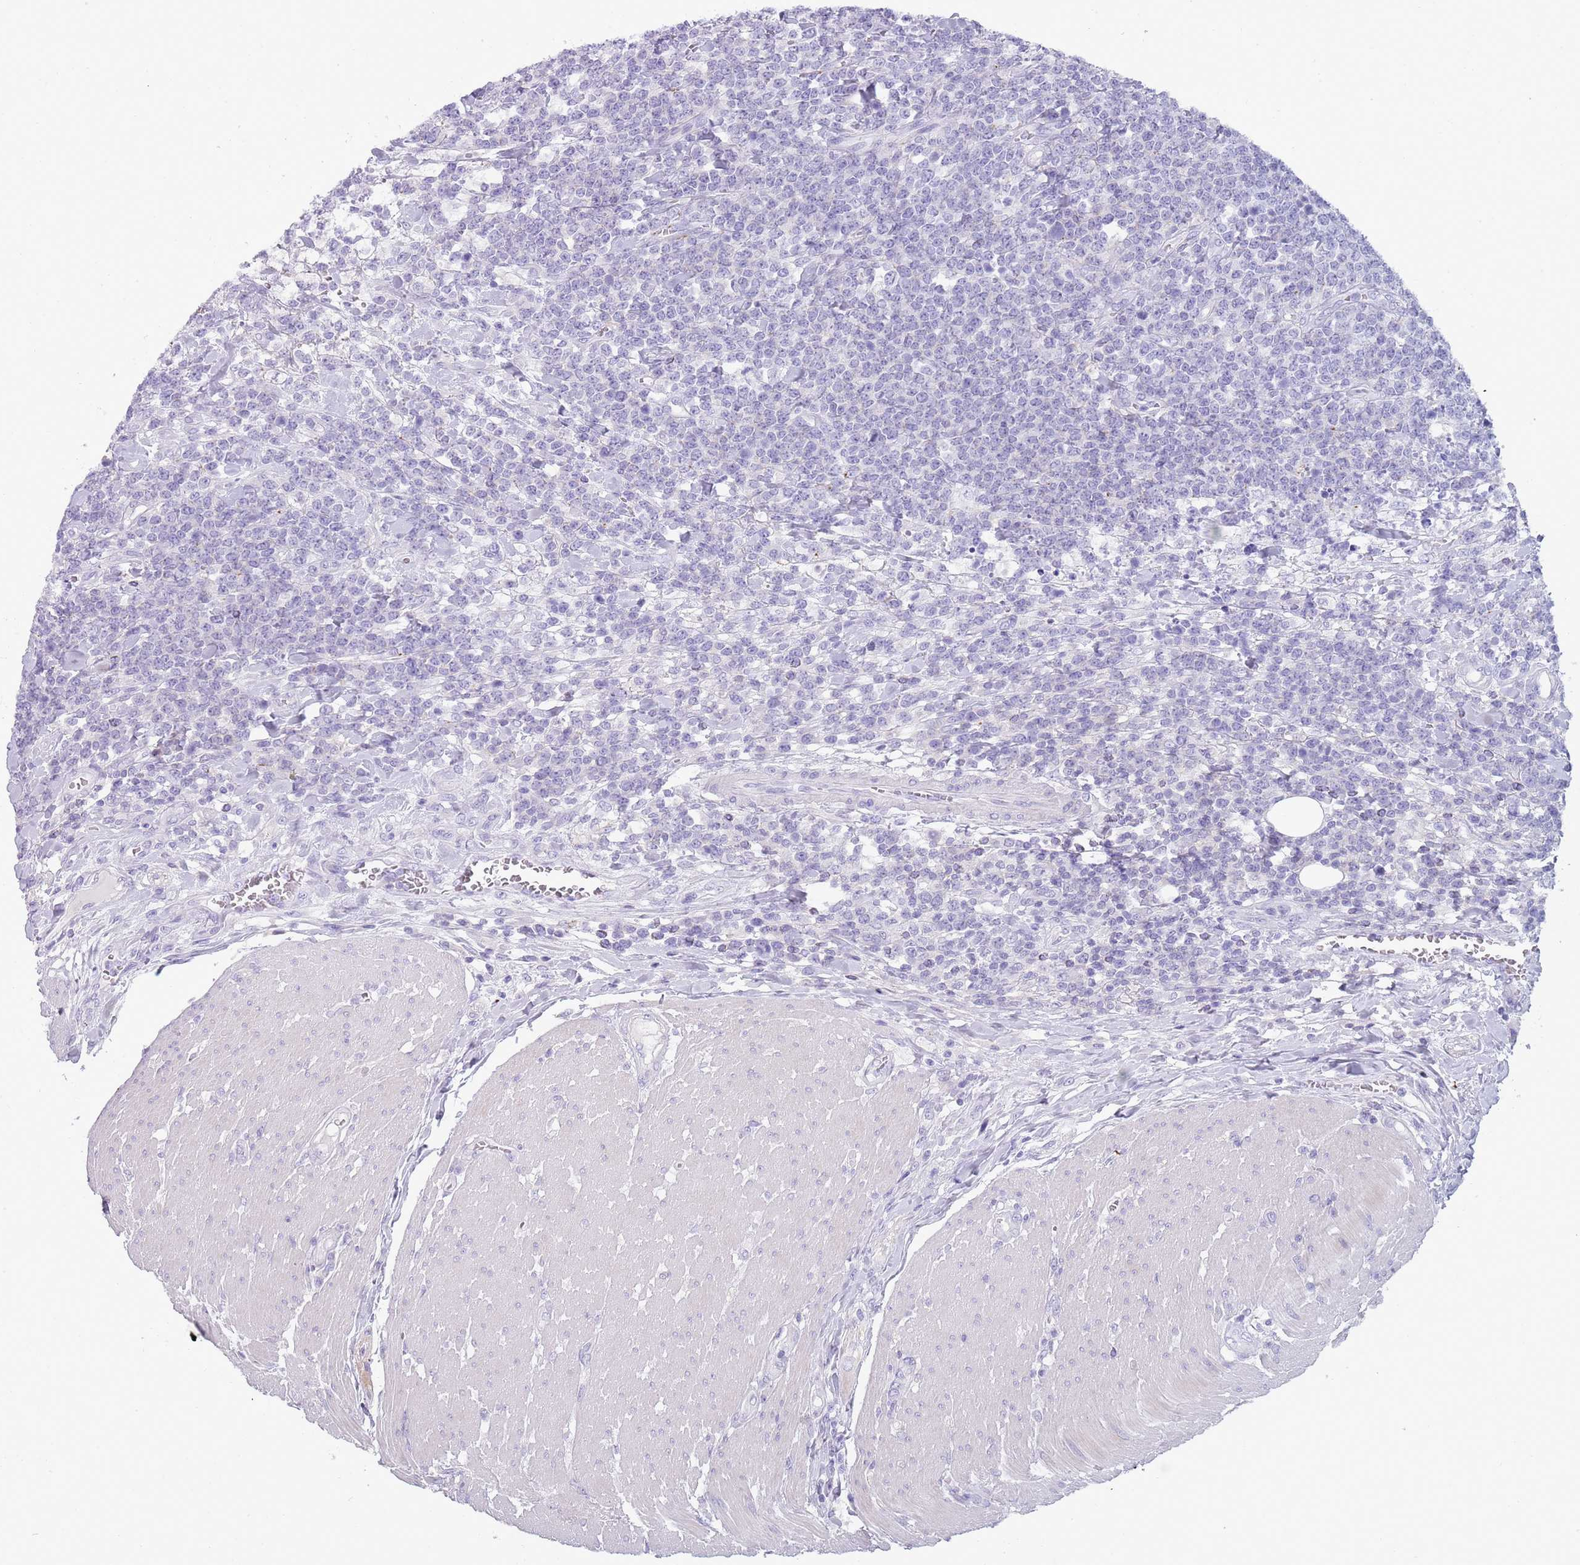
{"staining": {"intensity": "negative", "quantity": "none", "location": "none"}, "tissue": "lymphoma", "cell_type": "Tumor cells", "image_type": "cancer", "snomed": [{"axis": "morphology", "description": "Malignant lymphoma, non-Hodgkin's type, High grade"}, {"axis": "topography", "description": "Small intestine"}], "caption": "DAB immunohistochemical staining of lymphoma displays no significant staining in tumor cells. (DAB immunohistochemistry (IHC), high magnification).", "gene": "NBPF20", "patient": {"sex": "male", "age": 8}}